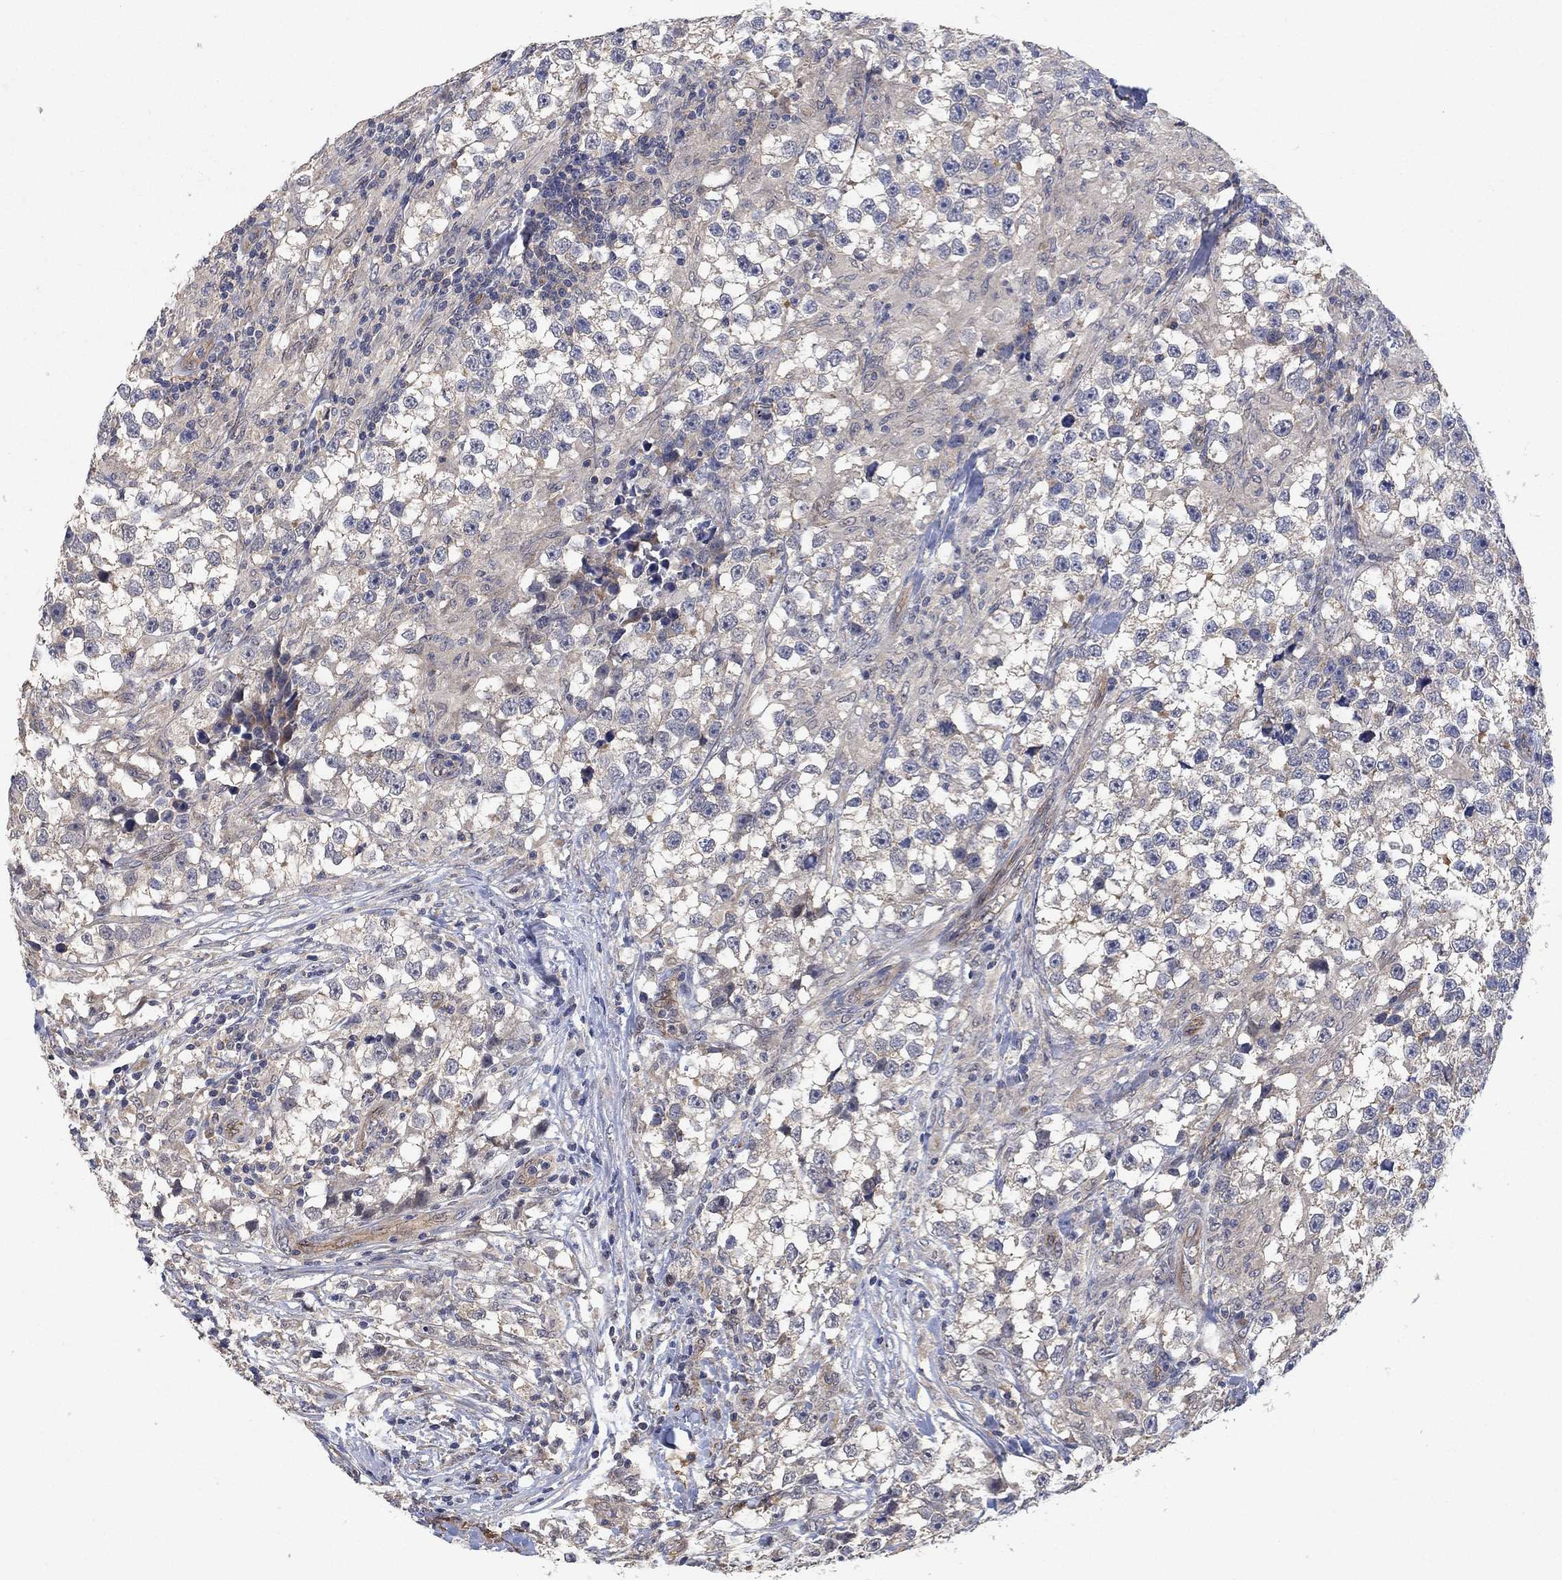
{"staining": {"intensity": "negative", "quantity": "none", "location": "none"}, "tissue": "testis cancer", "cell_type": "Tumor cells", "image_type": "cancer", "snomed": [{"axis": "morphology", "description": "Seminoma, NOS"}, {"axis": "topography", "description": "Testis"}], "caption": "Photomicrograph shows no protein staining in tumor cells of seminoma (testis) tissue.", "gene": "MCUR1", "patient": {"sex": "male", "age": 46}}